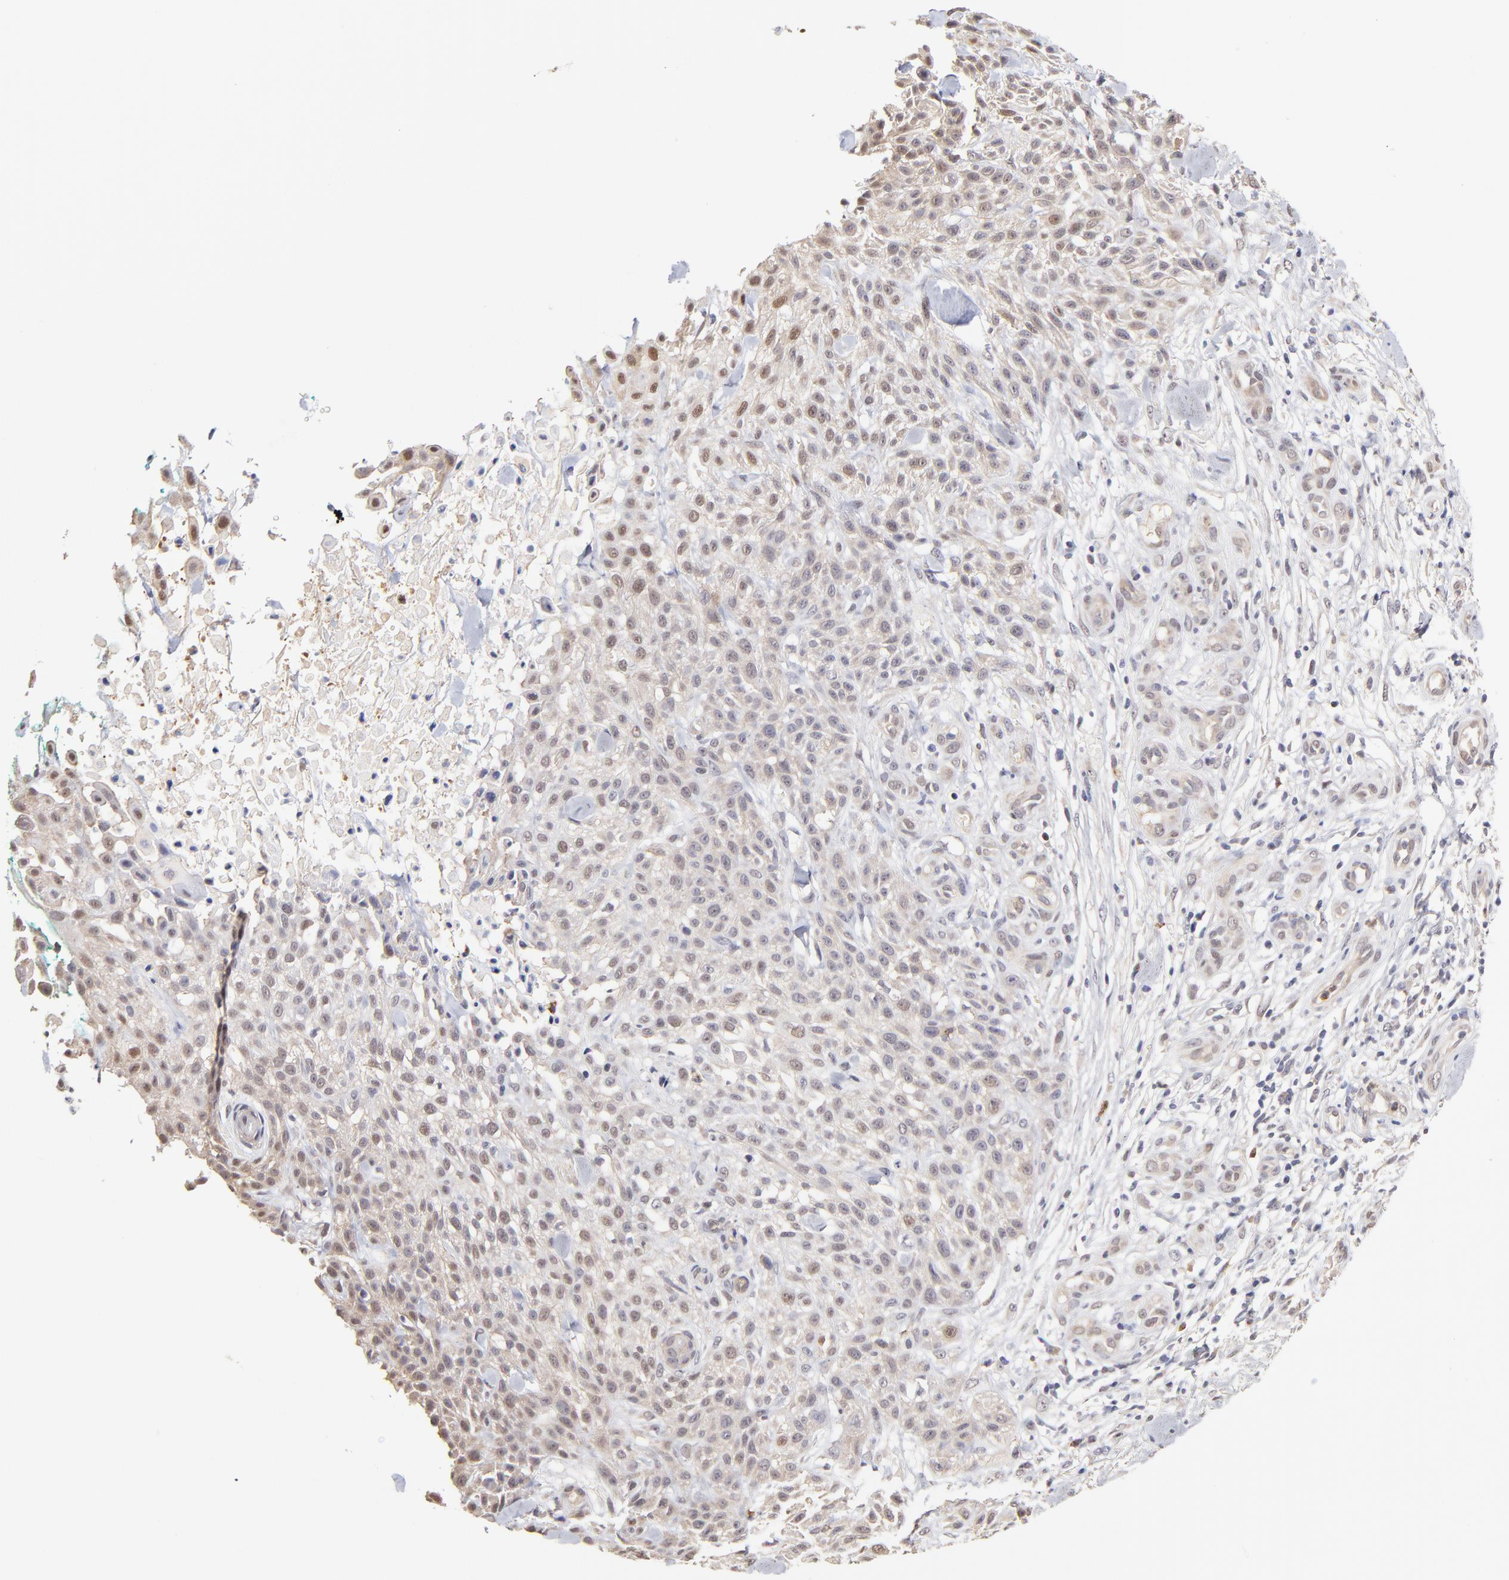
{"staining": {"intensity": "weak", "quantity": ">75%", "location": "nuclear"}, "tissue": "skin cancer", "cell_type": "Tumor cells", "image_type": "cancer", "snomed": [{"axis": "morphology", "description": "Squamous cell carcinoma, NOS"}, {"axis": "topography", "description": "Skin"}], "caption": "Immunohistochemical staining of human skin cancer (squamous cell carcinoma) exhibits low levels of weak nuclear protein staining in approximately >75% of tumor cells. The staining was performed using DAB, with brown indicating positive protein expression. Nuclei are stained blue with hematoxylin.", "gene": "ZNF10", "patient": {"sex": "female", "age": 42}}